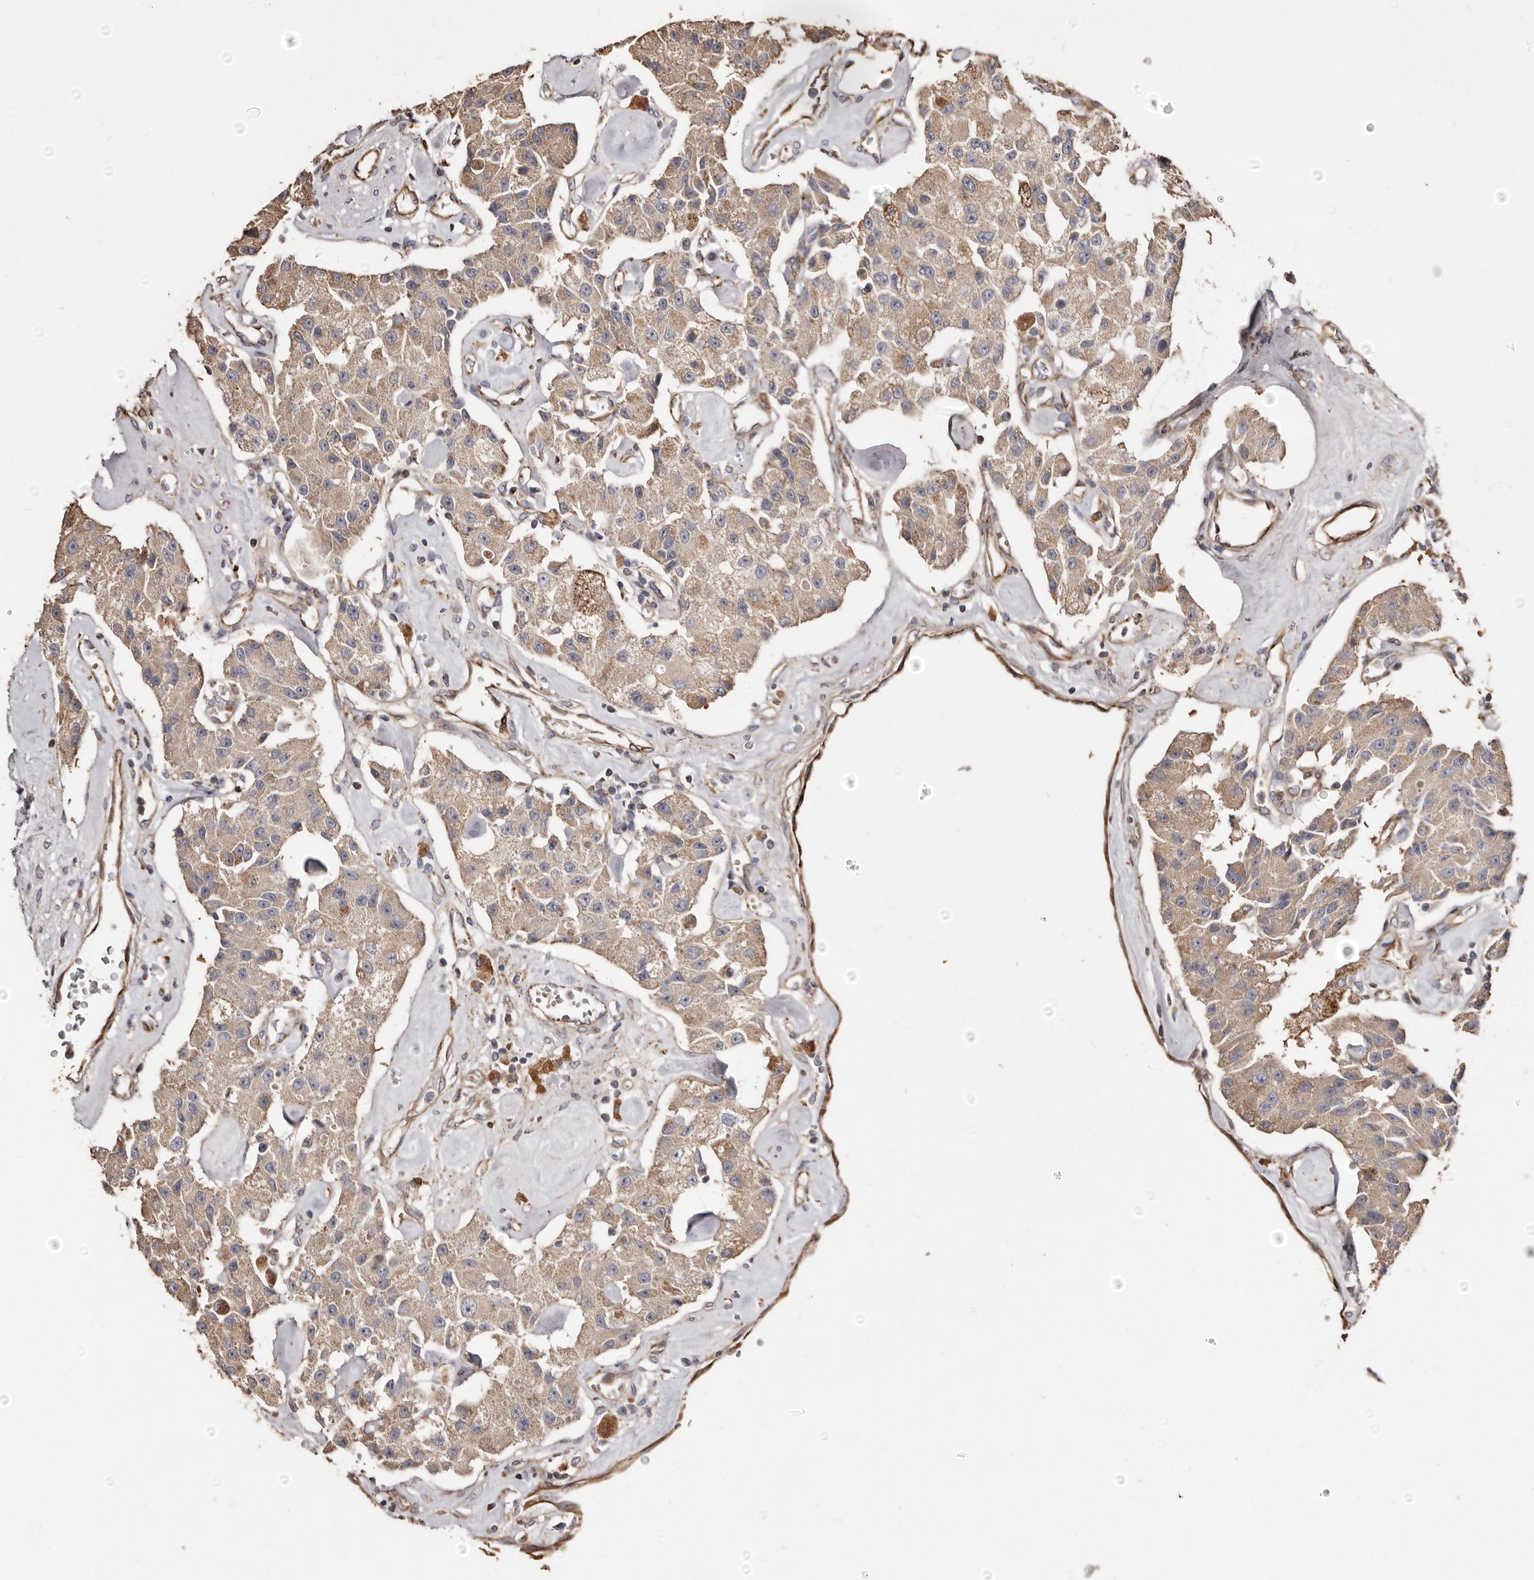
{"staining": {"intensity": "moderate", "quantity": ">75%", "location": "cytoplasmic/membranous"}, "tissue": "carcinoid", "cell_type": "Tumor cells", "image_type": "cancer", "snomed": [{"axis": "morphology", "description": "Carcinoid, malignant, NOS"}, {"axis": "topography", "description": "Pancreas"}], "caption": "This micrograph exhibits immunohistochemistry (IHC) staining of human carcinoid (malignant), with medium moderate cytoplasmic/membranous expression in approximately >75% of tumor cells.", "gene": "MACC1", "patient": {"sex": "male", "age": 41}}